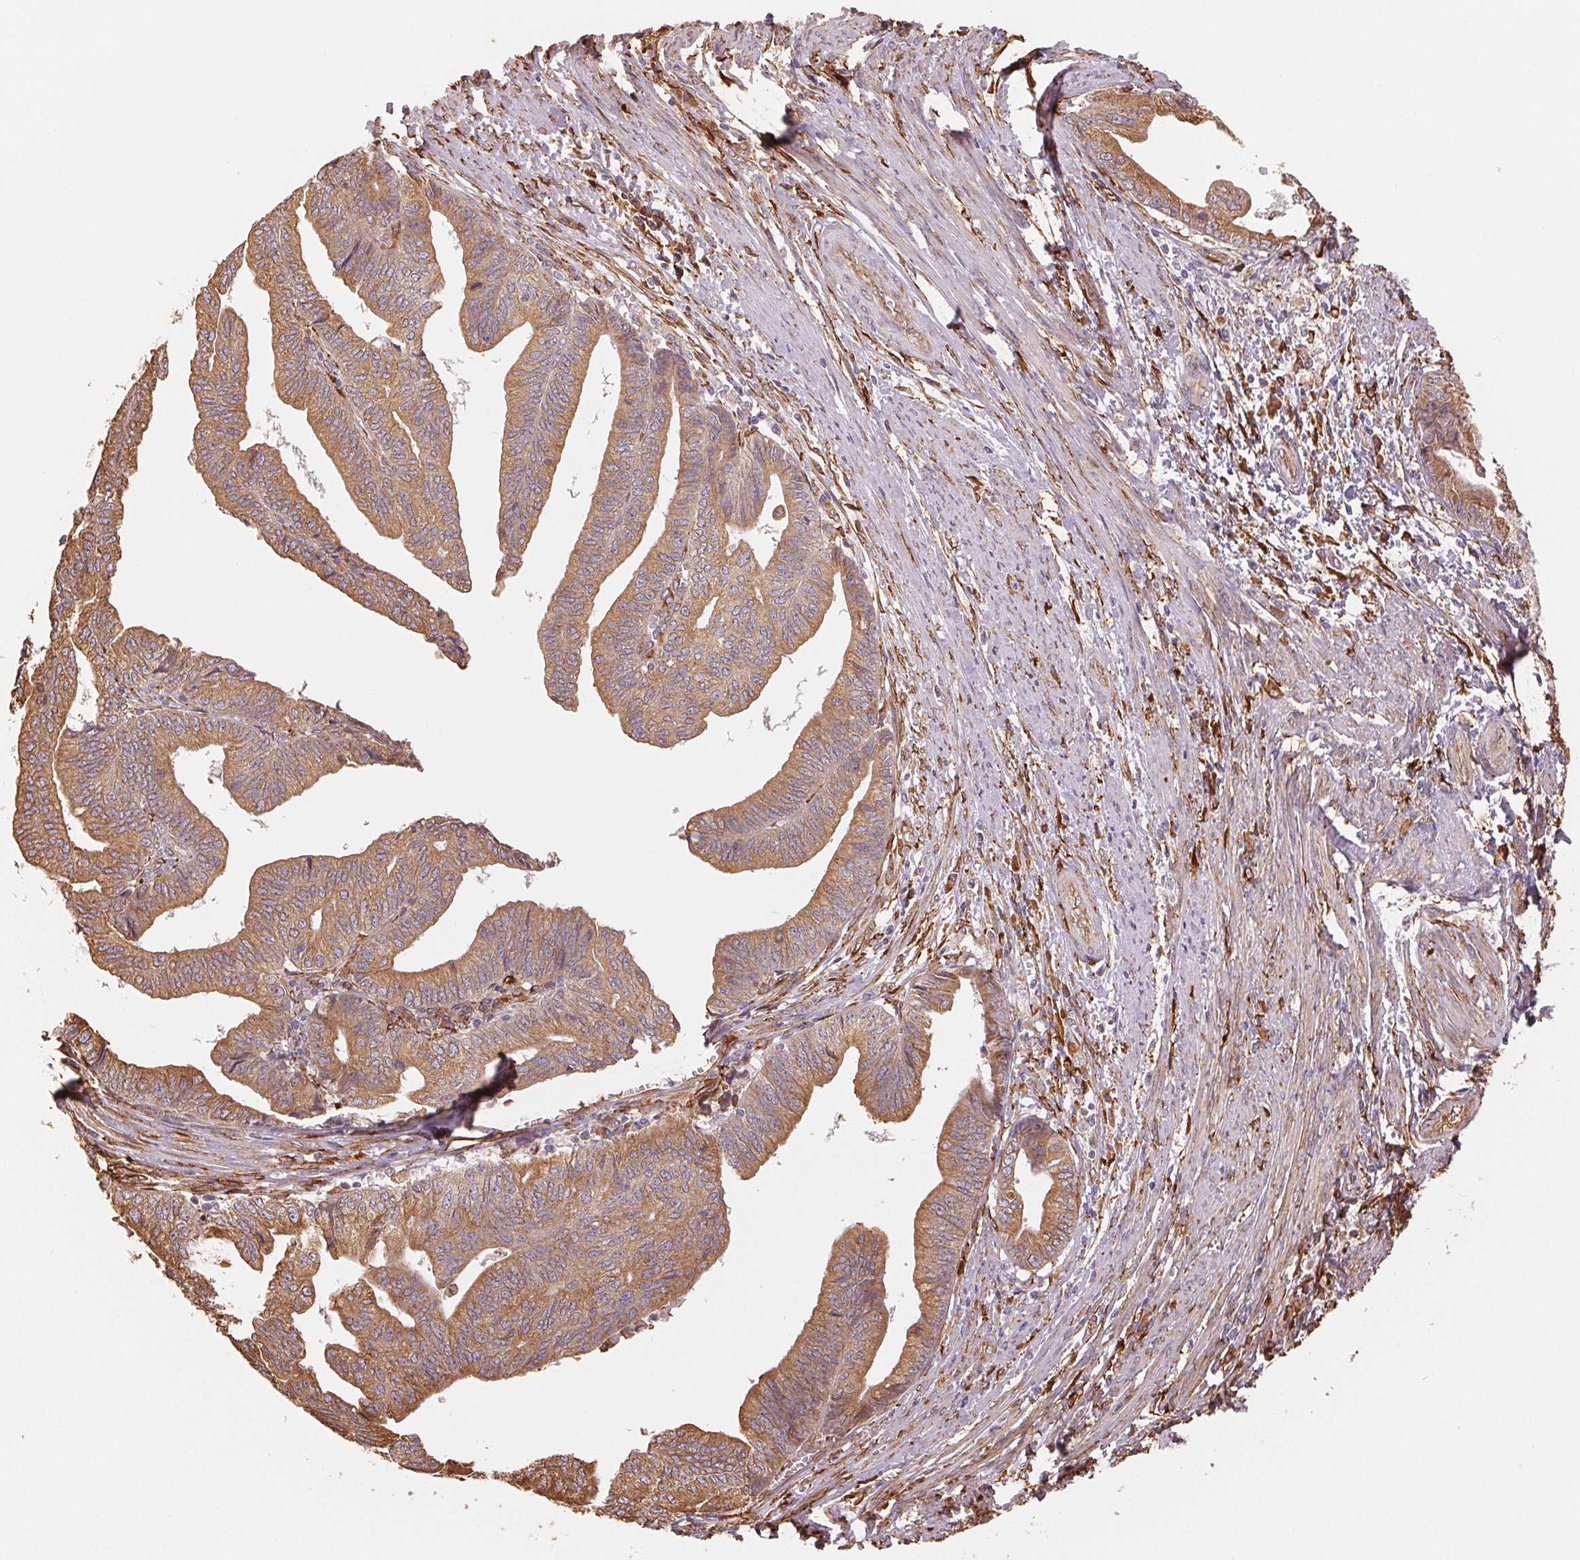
{"staining": {"intensity": "moderate", "quantity": ">75%", "location": "cytoplasmic/membranous"}, "tissue": "endometrial cancer", "cell_type": "Tumor cells", "image_type": "cancer", "snomed": [{"axis": "morphology", "description": "Adenocarcinoma, NOS"}, {"axis": "topography", "description": "Endometrium"}], "caption": "Immunohistochemistry photomicrograph of adenocarcinoma (endometrial) stained for a protein (brown), which reveals medium levels of moderate cytoplasmic/membranous staining in about >75% of tumor cells.", "gene": "RCN3", "patient": {"sex": "female", "age": 65}}